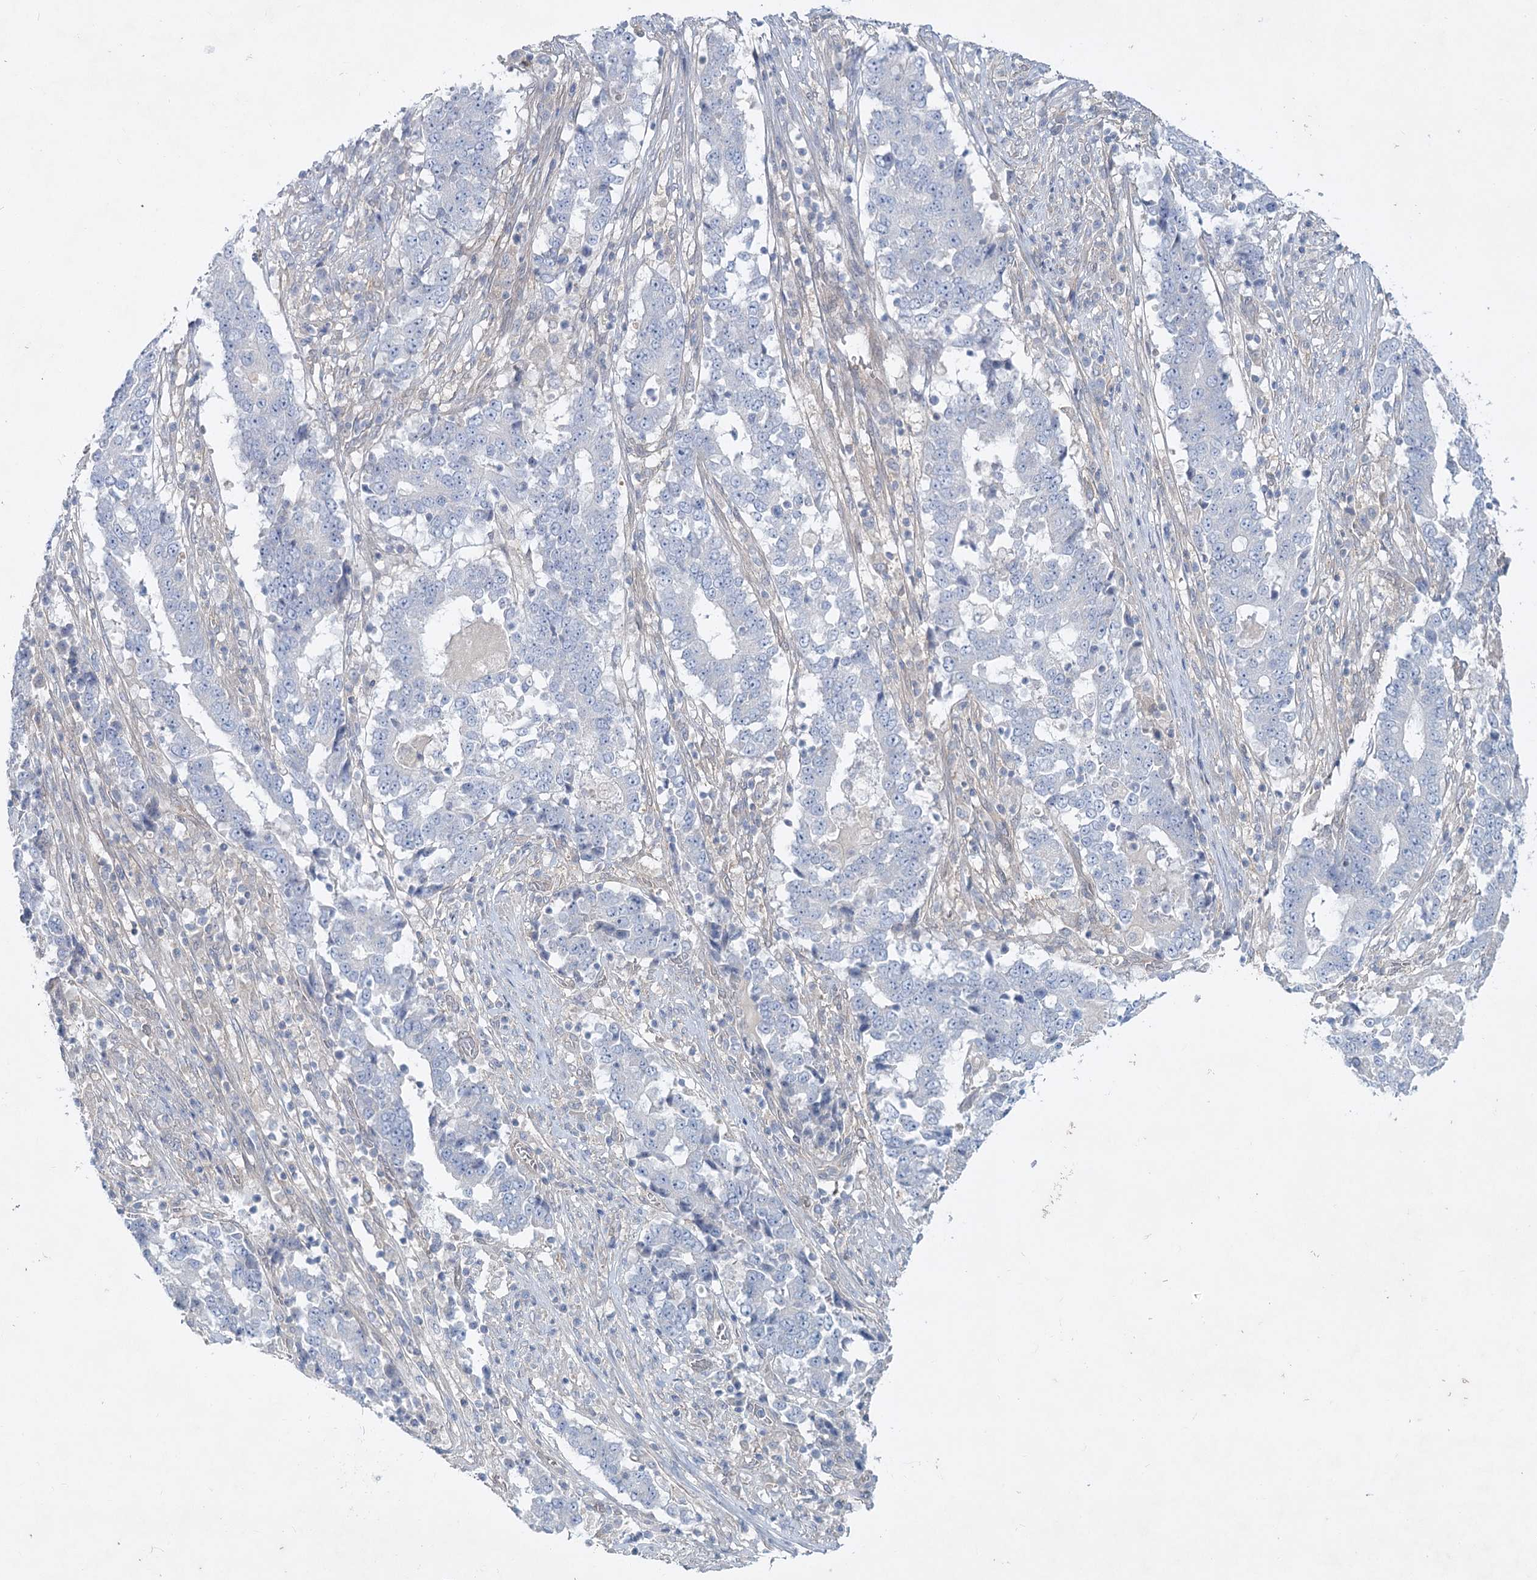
{"staining": {"intensity": "negative", "quantity": "none", "location": "none"}, "tissue": "stomach cancer", "cell_type": "Tumor cells", "image_type": "cancer", "snomed": [{"axis": "morphology", "description": "Adenocarcinoma, NOS"}, {"axis": "topography", "description": "Stomach"}], "caption": "Histopathology image shows no protein positivity in tumor cells of adenocarcinoma (stomach) tissue.", "gene": "AAMDC", "patient": {"sex": "male", "age": 59}}